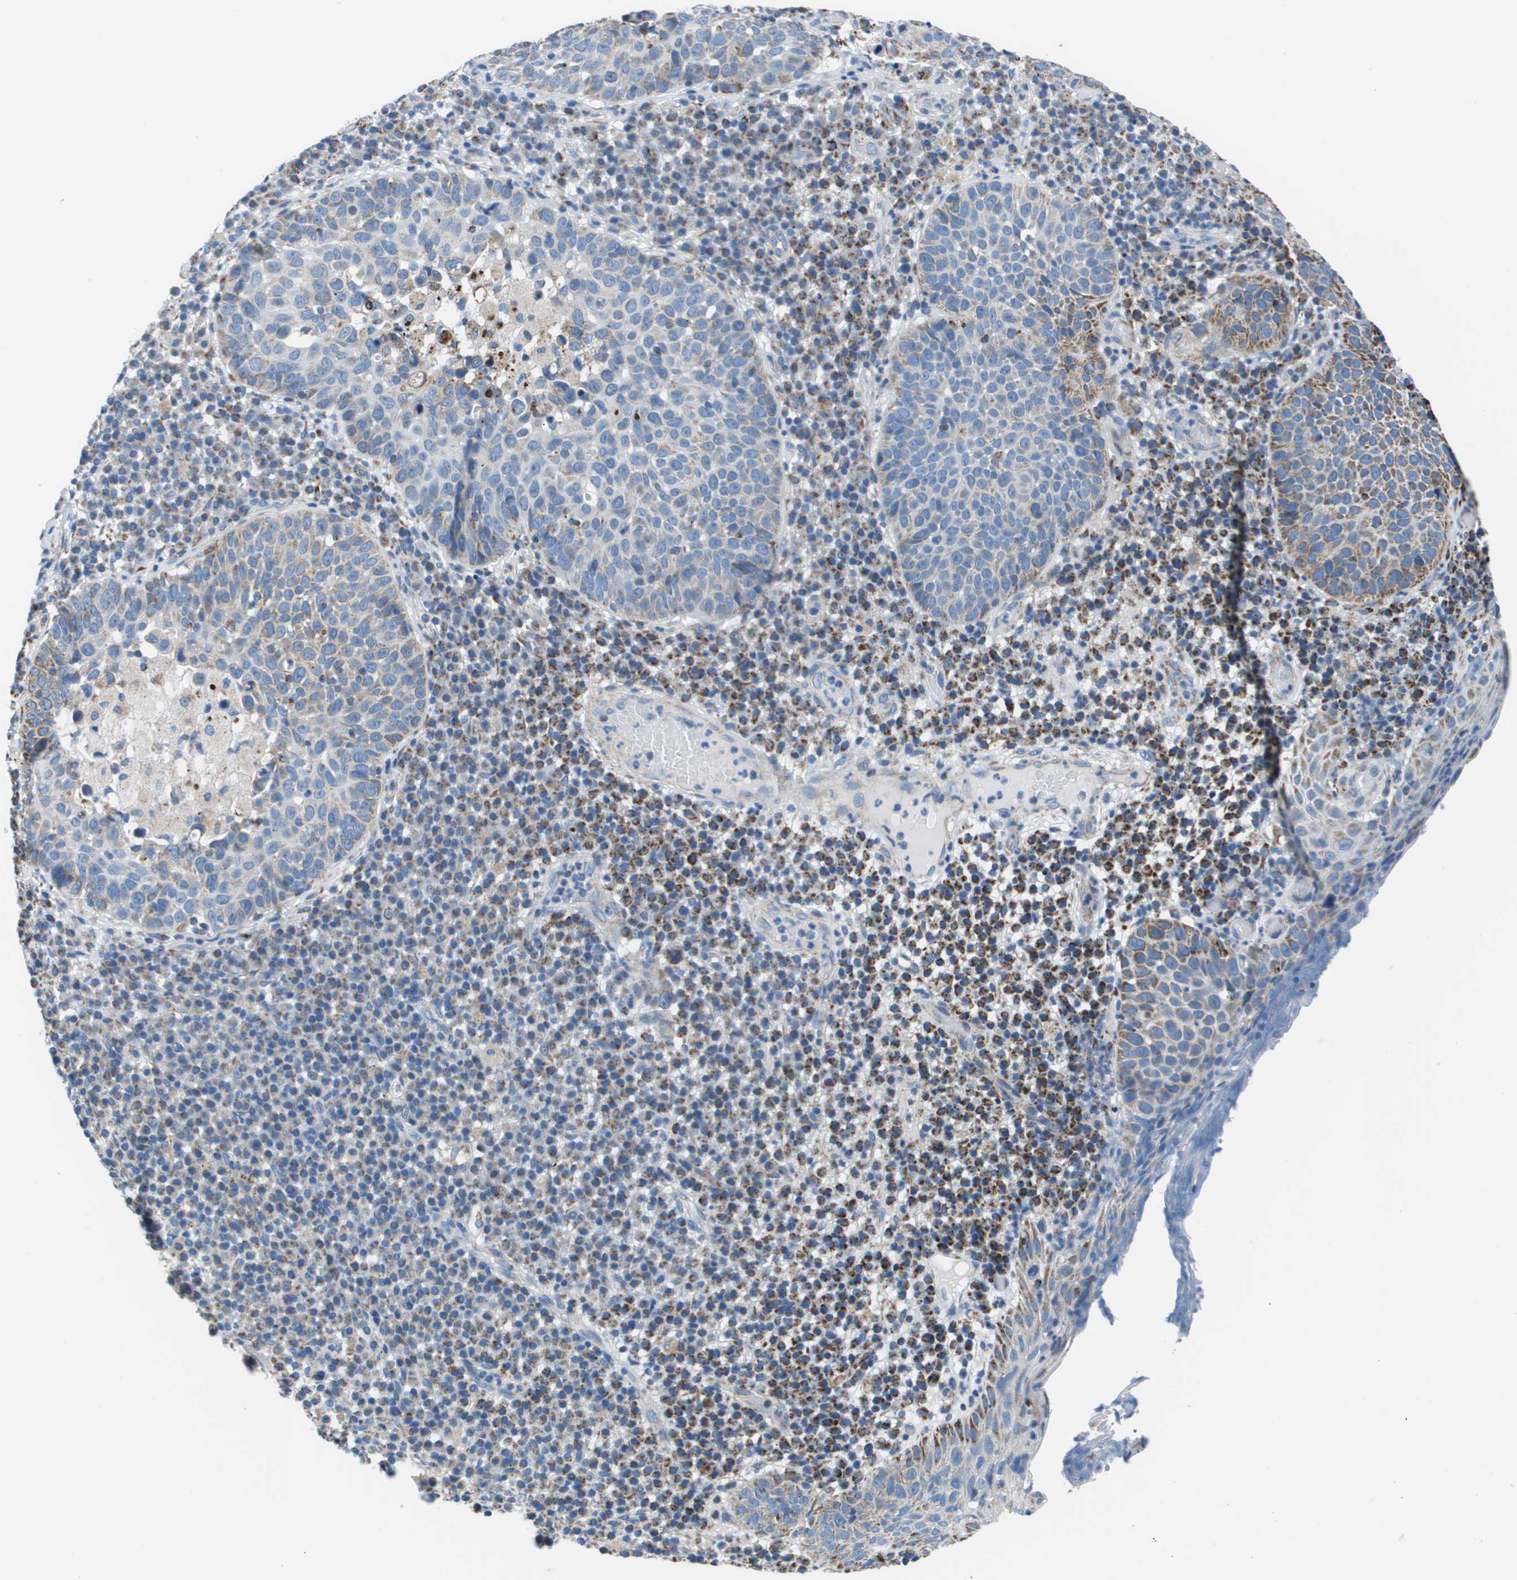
{"staining": {"intensity": "weak", "quantity": "25%-75%", "location": "cytoplasmic/membranous"}, "tissue": "skin cancer", "cell_type": "Tumor cells", "image_type": "cancer", "snomed": [{"axis": "morphology", "description": "Squamous cell carcinoma in situ, NOS"}, {"axis": "morphology", "description": "Squamous cell carcinoma, NOS"}, {"axis": "topography", "description": "Skin"}], "caption": "Skin cancer tissue shows weak cytoplasmic/membranous positivity in approximately 25%-75% of tumor cells", "gene": "ZDHHC3", "patient": {"sex": "male", "age": 93}}